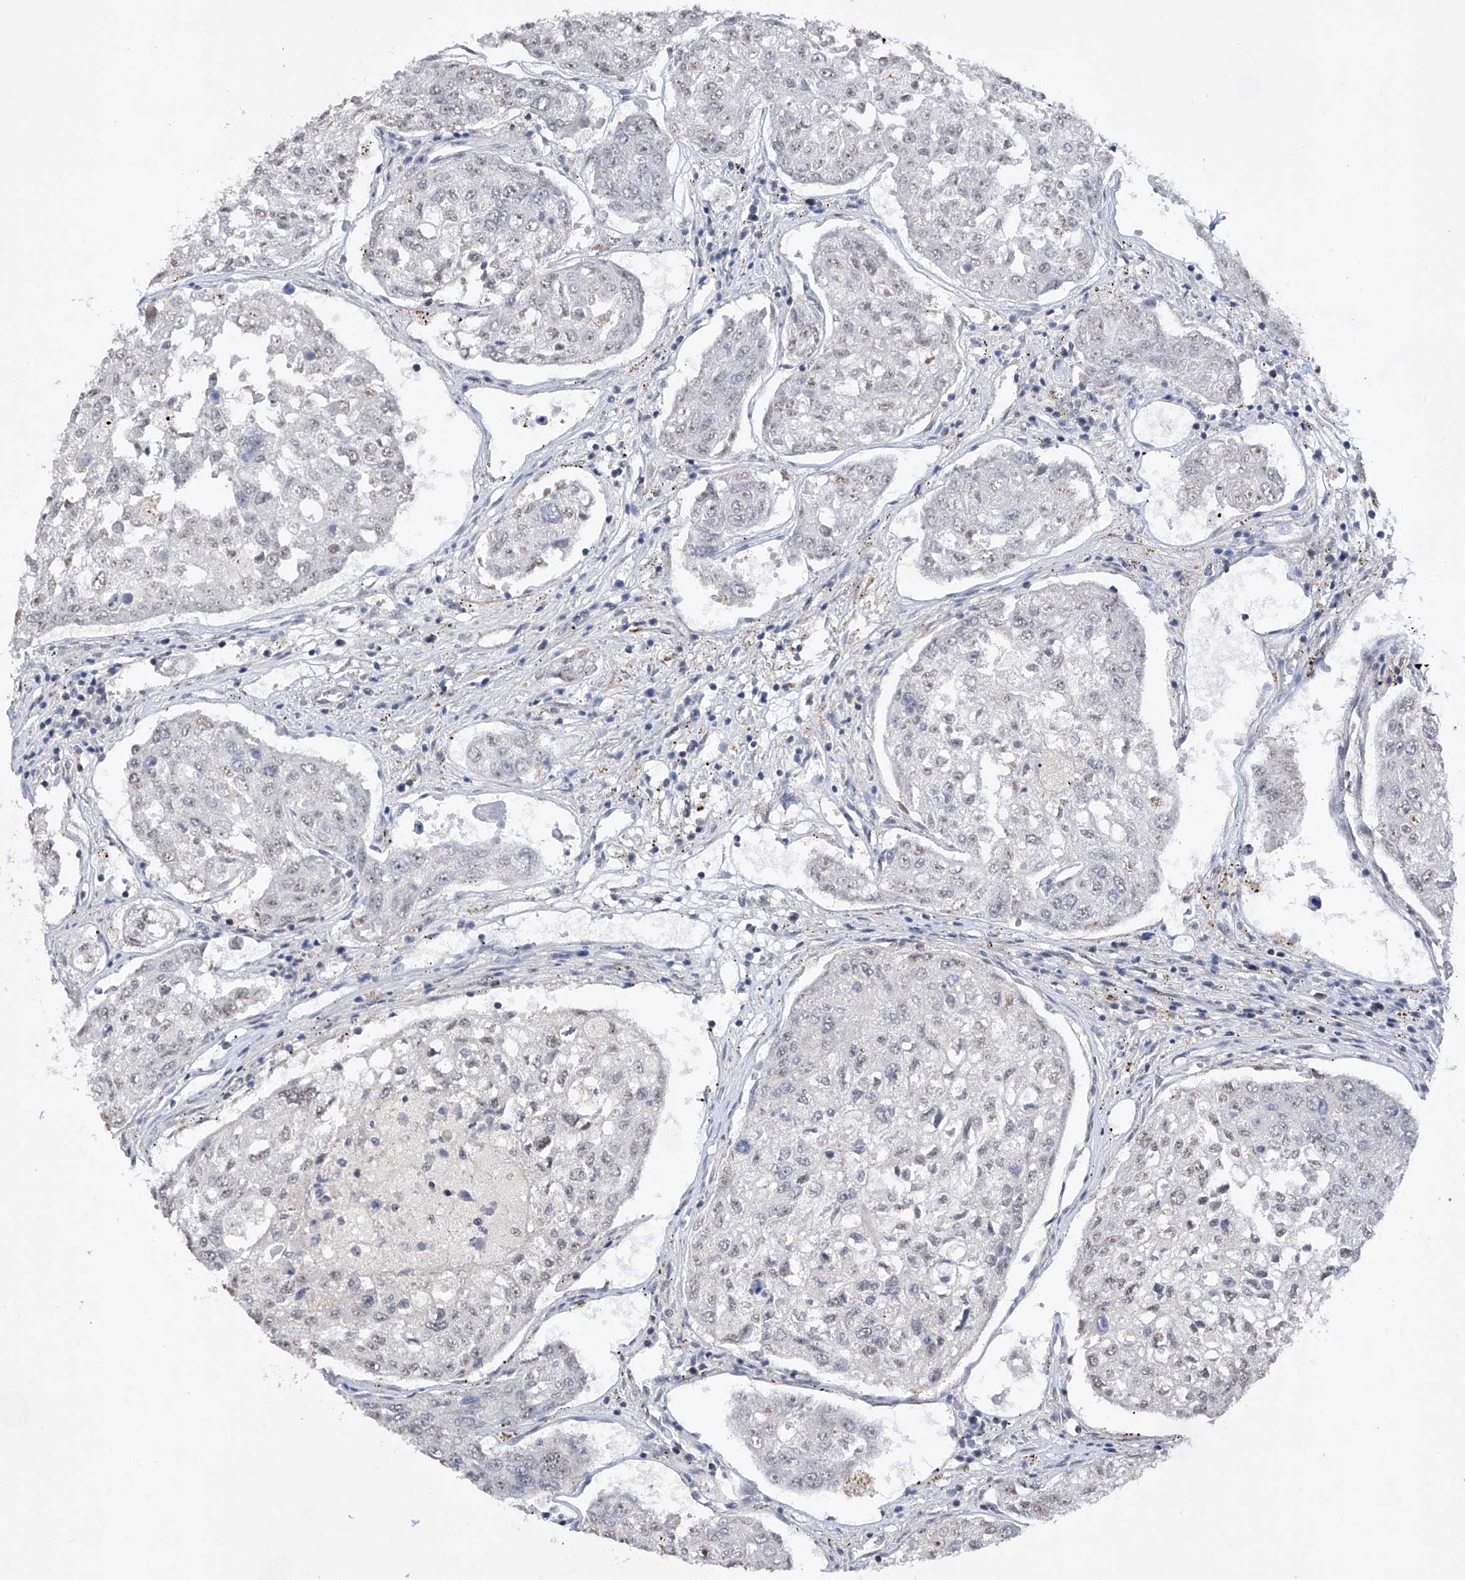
{"staining": {"intensity": "negative", "quantity": "none", "location": "none"}, "tissue": "urothelial cancer", "cell_type": "Tumor cells", "image_type": "cancer", "snomed": [{"axis": "morphology", "description": "Urothelial carcinoma, High grade"}, {"axis": "topography", "description": "Lymph node"}, {"axis": "topography", "description": "Urinary bladder"}], "caption": "High-grade urothelial carcinoma was stained to show a protein in brown. There is no significant staining in tumor cells.", "gene": "NFATC4", "patient": {"sex": "male", "age": 51}}